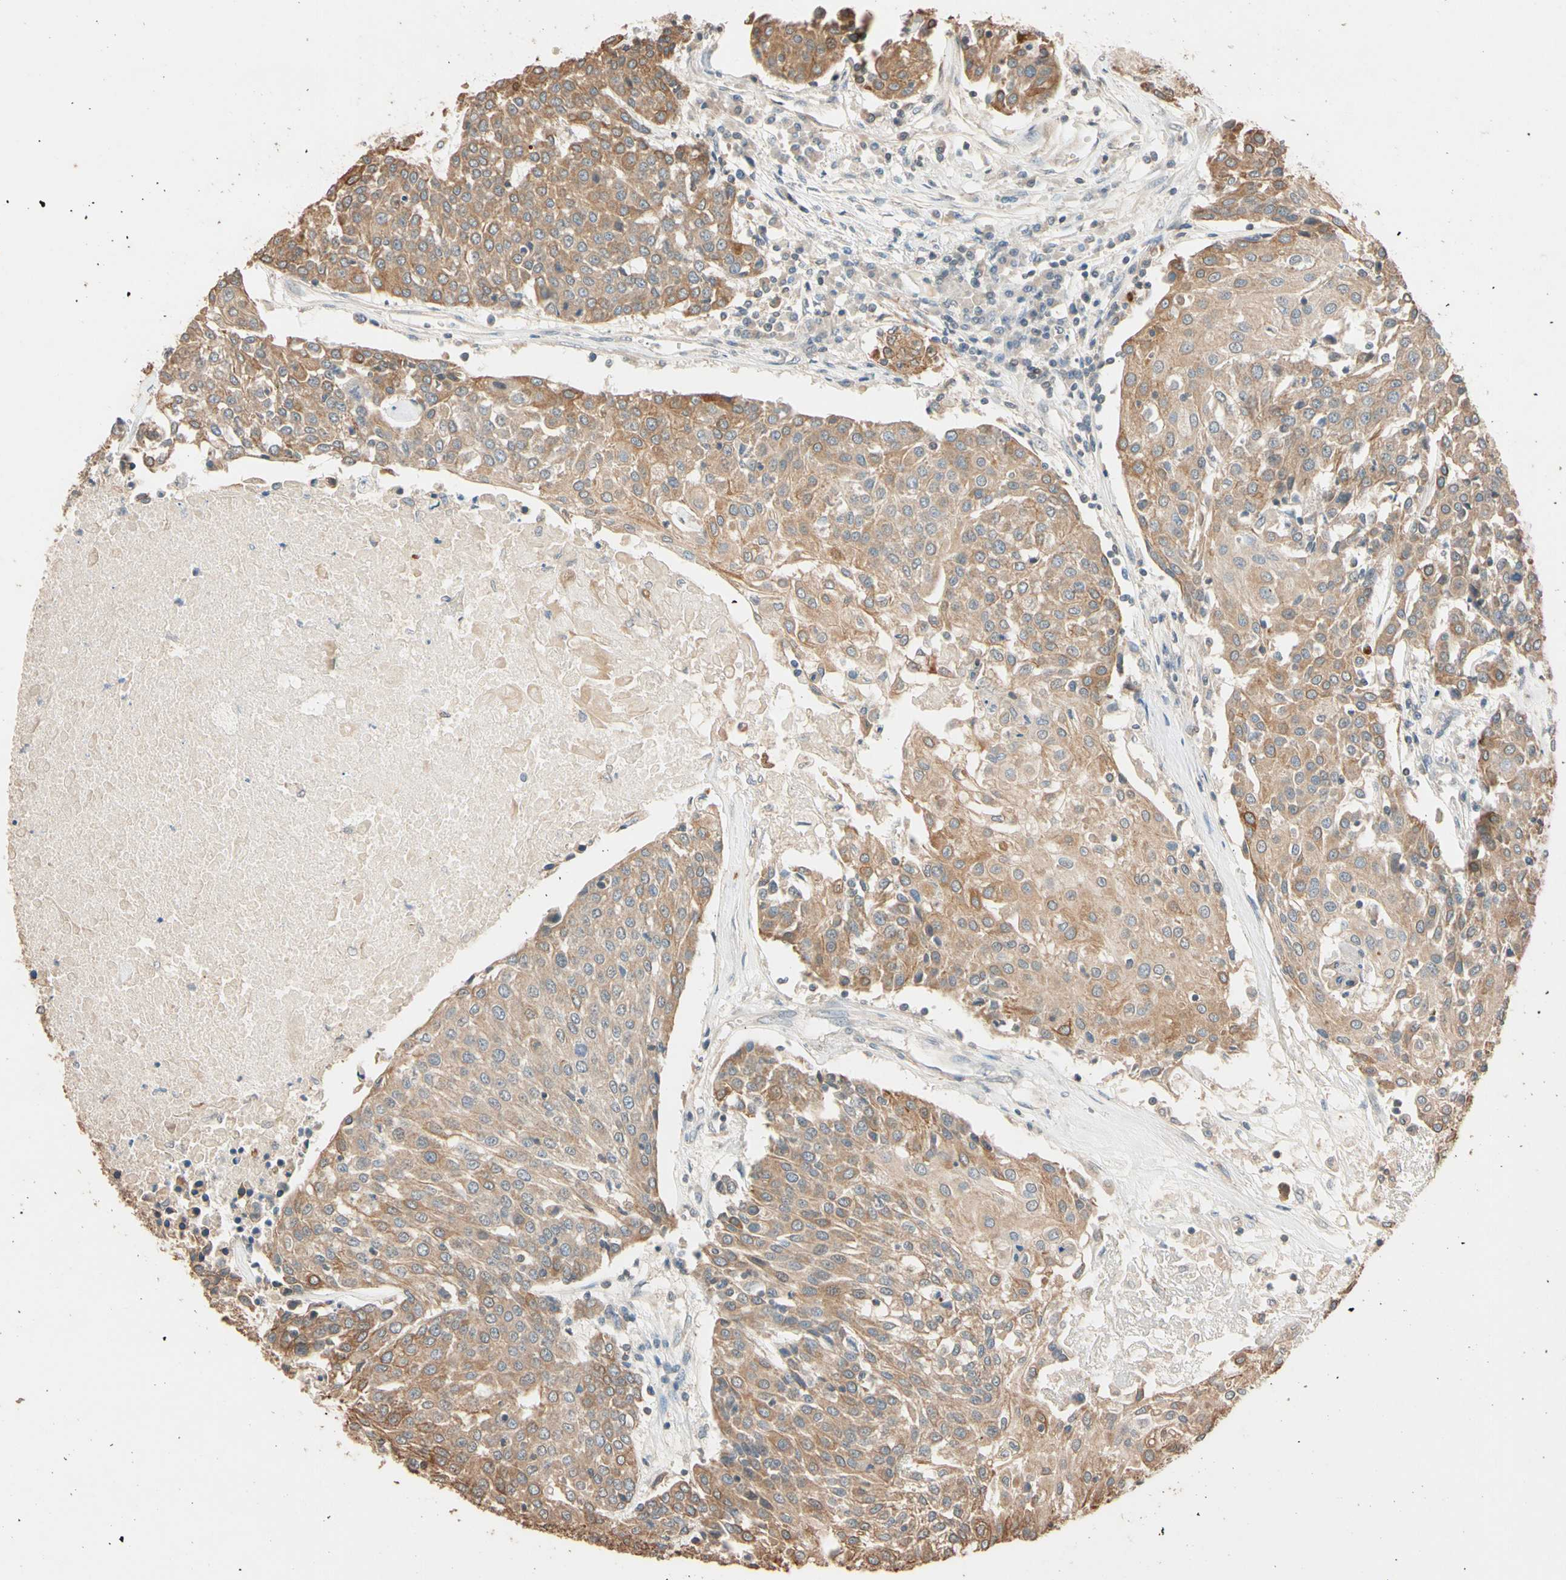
{"staining": {"intensity": "moderate", "quantity": ">75%", "location": "cytoplasmic/membranous"}, "tissue": "urothelial cancer", "cell_type": "Tumor cells", "image_type": "cancer", "snomed": [{"axis": "morphology", "description": "Urothelial carcinoma, High grade"}, {"axis": "topography", "description": "Urinary bladder"}], "caption": "Immunohistochemistry (IHC) histopathology image of neoplastic tissue: urothelial cancer stained using immunohistochemistry (IHC) exhibits medium levels of moderate protein expression localized specifically in the cytoplasmic/membranous of tumor cells, appearing as a cytoplasmic/membranous brown color.", "gene": "MAP3K7", "patient": {"sex": "female", "age": 85}}